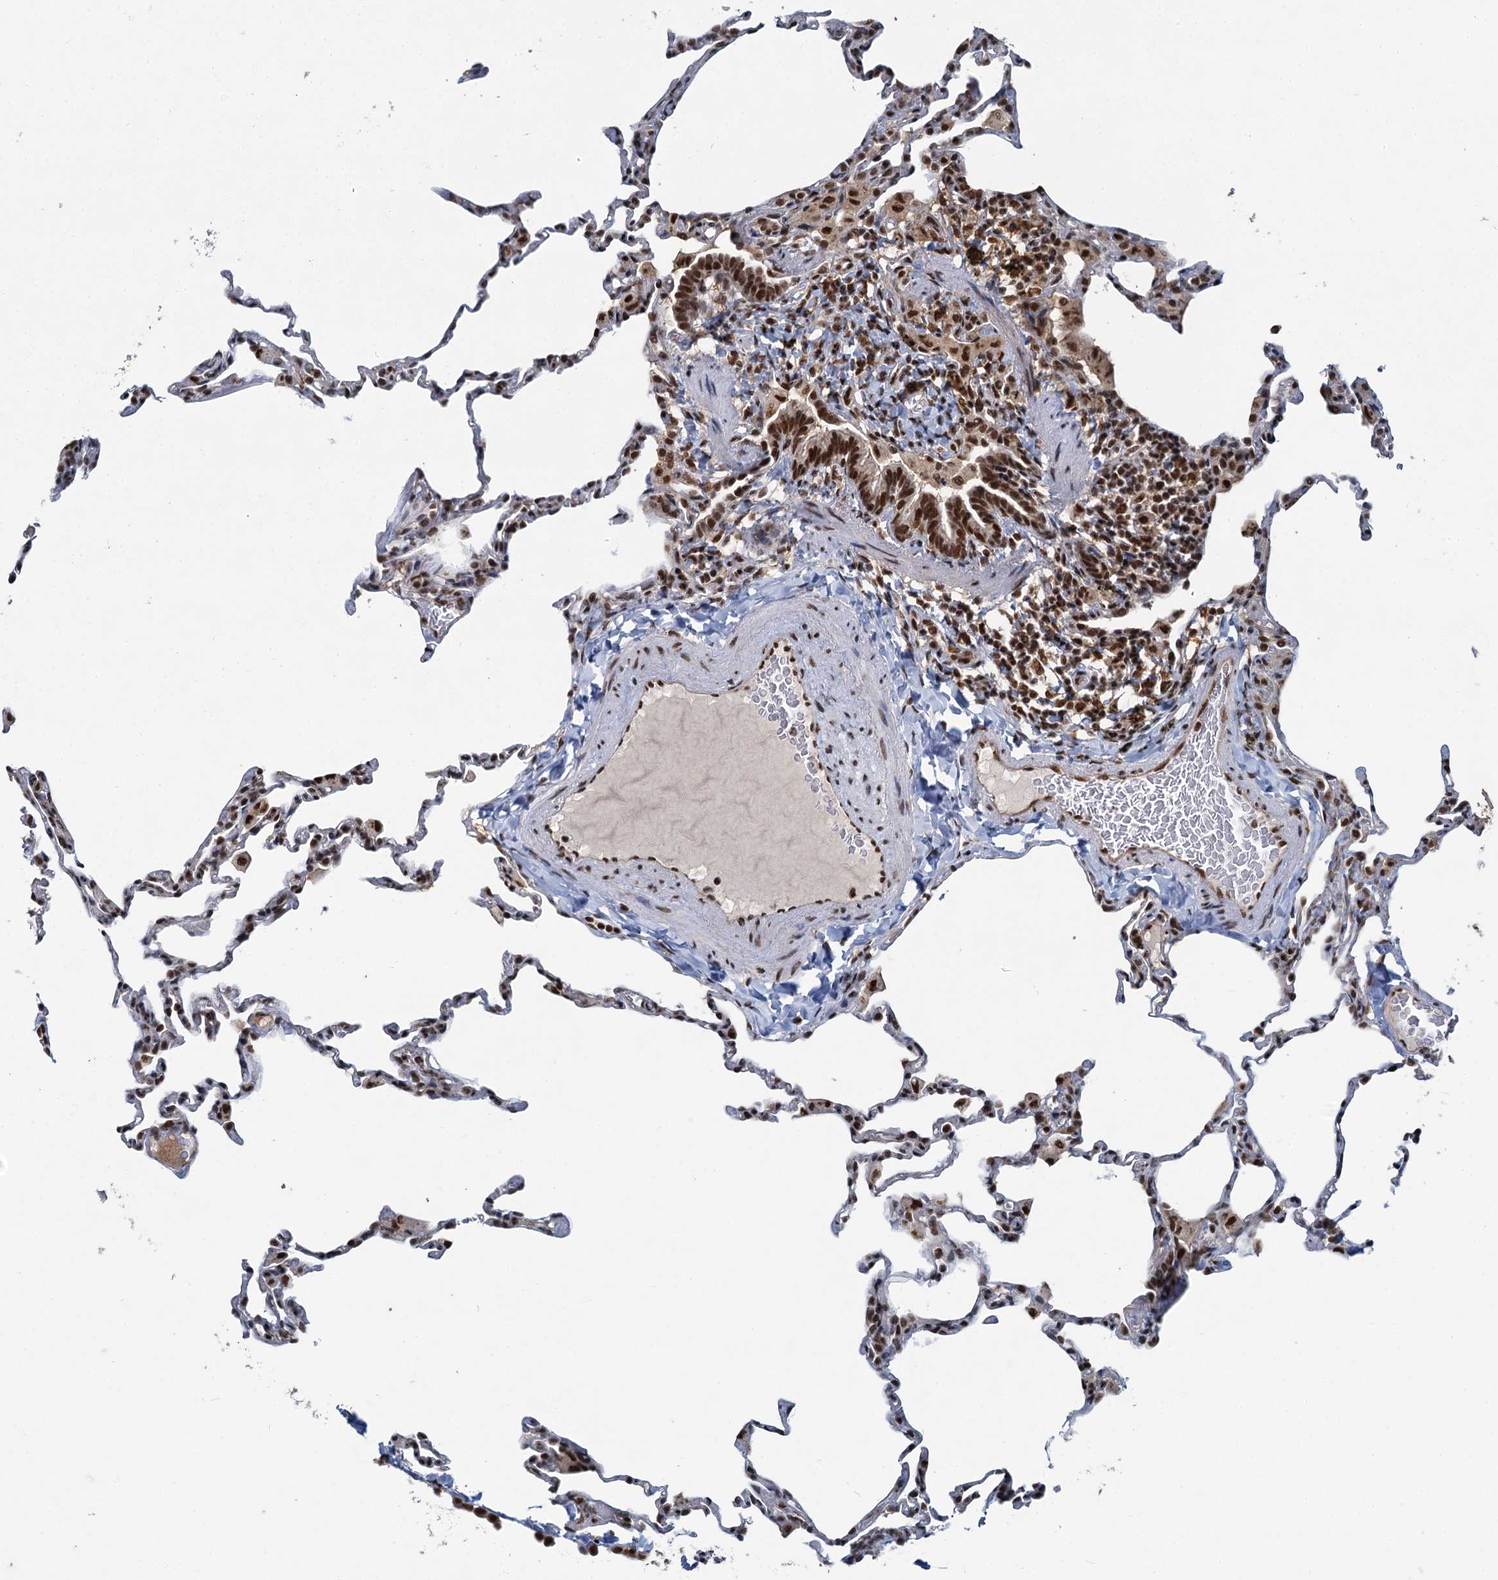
{"staining": {"intensity": "moderate", "quantity": "25%-75%", "location": "nuclear"}, "tissue": "lung", "cell_type": "Alveolar cells", "image_type": "normal", "snomed": [{"axis": "morphology", "description": "Normal tissue, NOS"}, {"axis": "topography", "description": "Lung"}], "caption": "An IHC image of unremarkable tissue is shown. Protein staining in brown highlights moderate nuclear positivity in lung within alveolar cells.", "gene": "PPHLN1", "patient": {"sex": "male", "age": 20}}